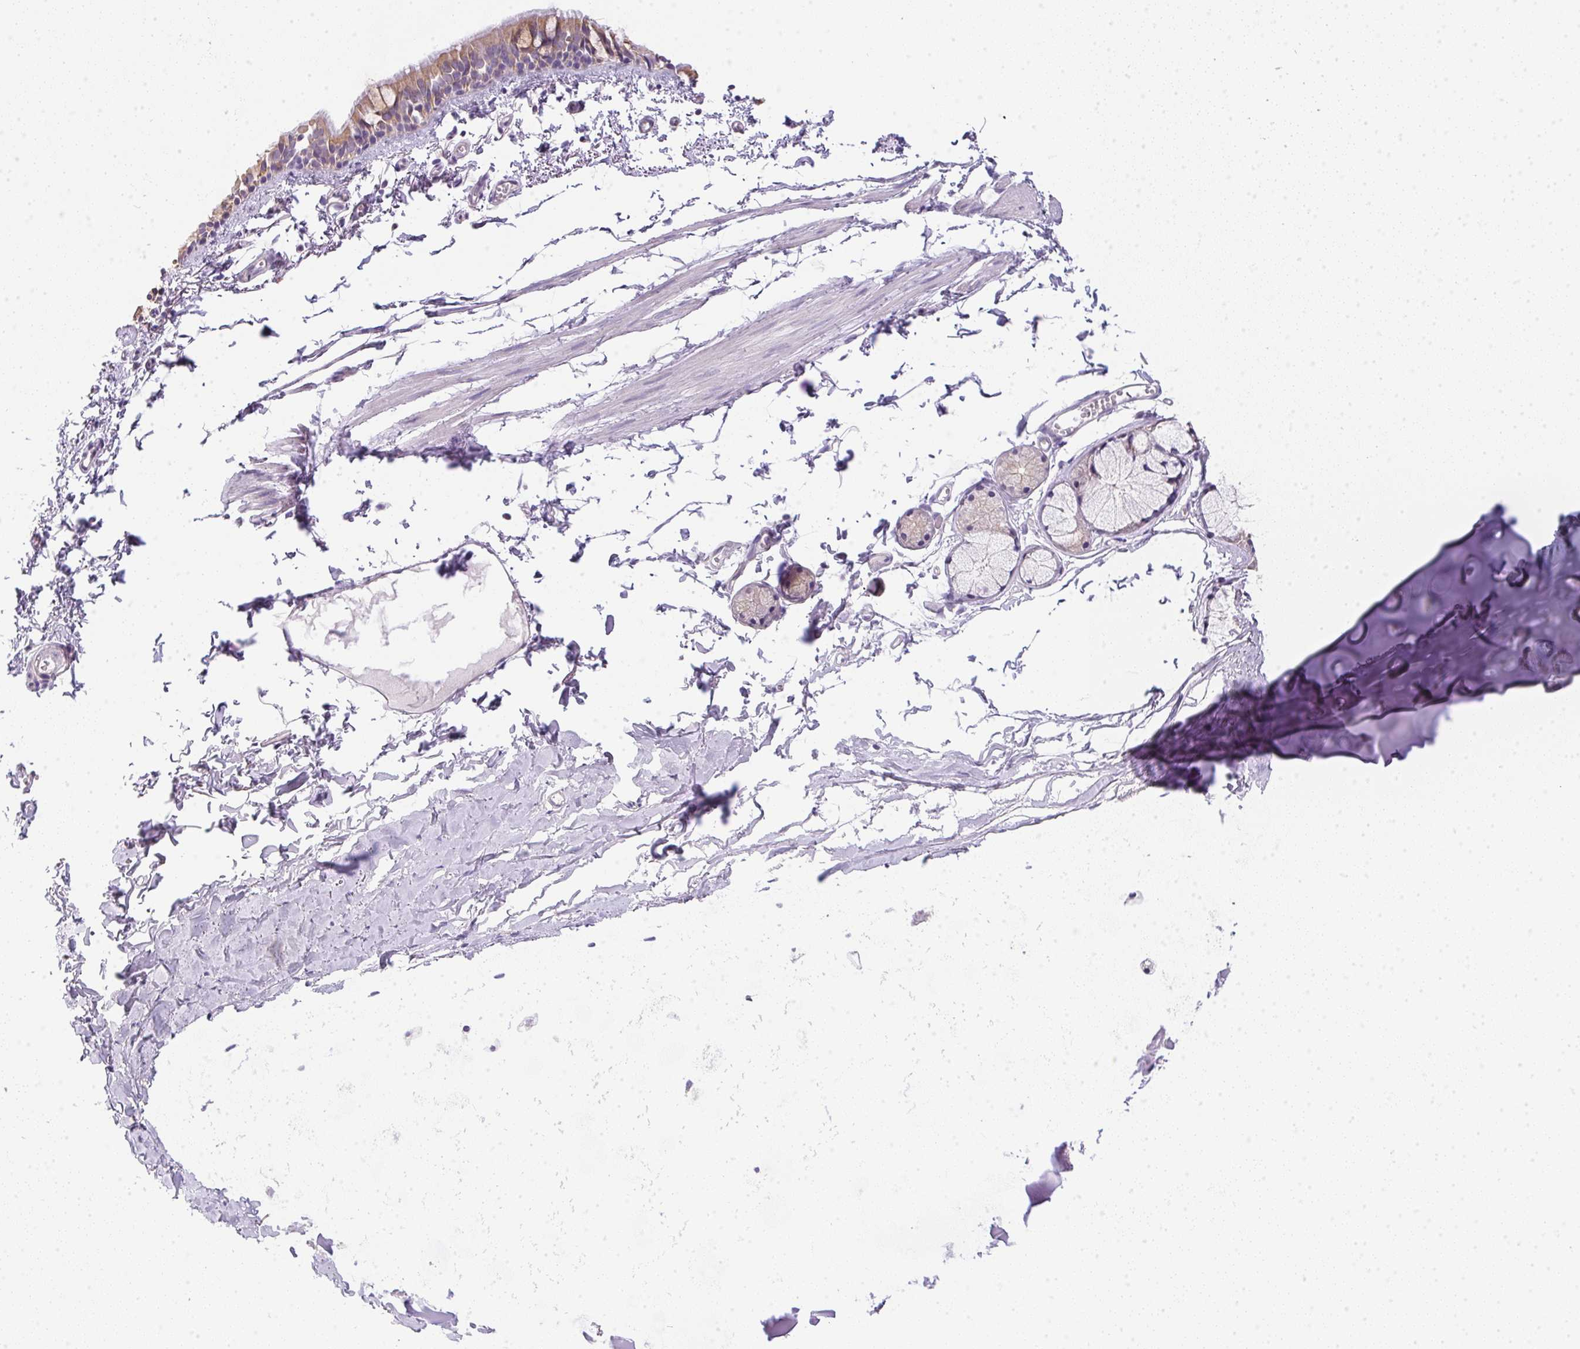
{"staining": {"intensity": "weak", "quantity": "25%-75%", "location": "cytoplasmic/membranous"}, "tissue": "bronchus", "cell_type": "Respiratory epithelial cells", "image_type": "normal", "snomed": [{"axis": "morphology", "description": "Normal tissue, NOS"}, {"axis": "topography", "description": "Bronchus"}], "caption": "An IHC histopathology image of benign tissue is shown. Protein staining in brown labels weak cytoplasmic/membranous positivity in bronchus within respiratory epithelial cells.", "gene": "SLC17A7", "patient": {"sex": "female", "age": 59}}